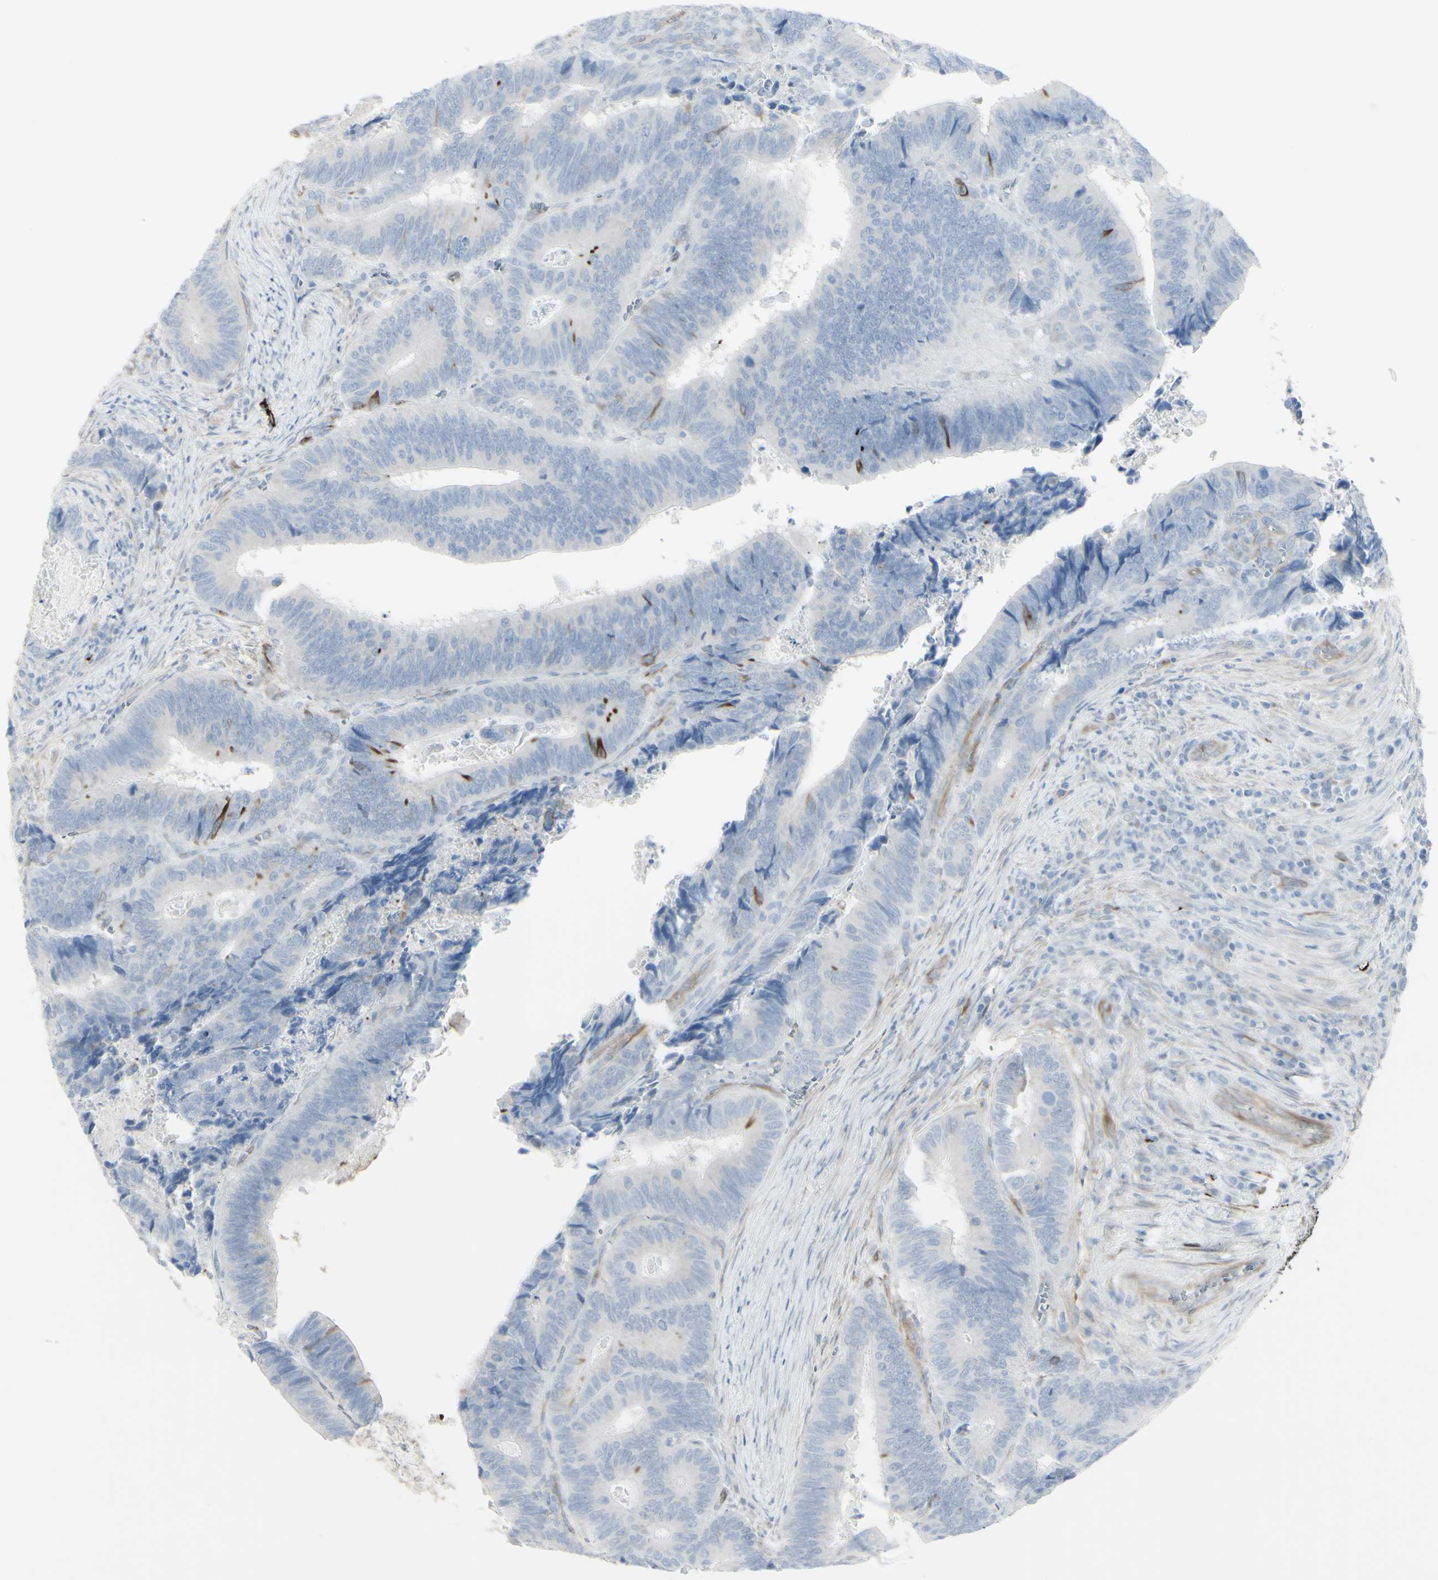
{"staining": {"intensity": "negative", "quantity": "none", "location": "none"}, "tissue": "colorectal cancer", "cell_type": "Tumor cells", "image_type": "cancer", "snomed": [{"axis": "morphology", "description": "Inflammation, NOS"}, {"axis": "morphology", "description": "Adenocarcinoma, NOS"}, {"axis": "topography", "description": "Colon"}], "caption": "DAB immunohistochemical staining of human colorectal cancer (adenocarcinoma) displays no significant expression in tumor cells.", "gene": "ENSG00000198211", "patient": {"sex": "male", "age": 72}}